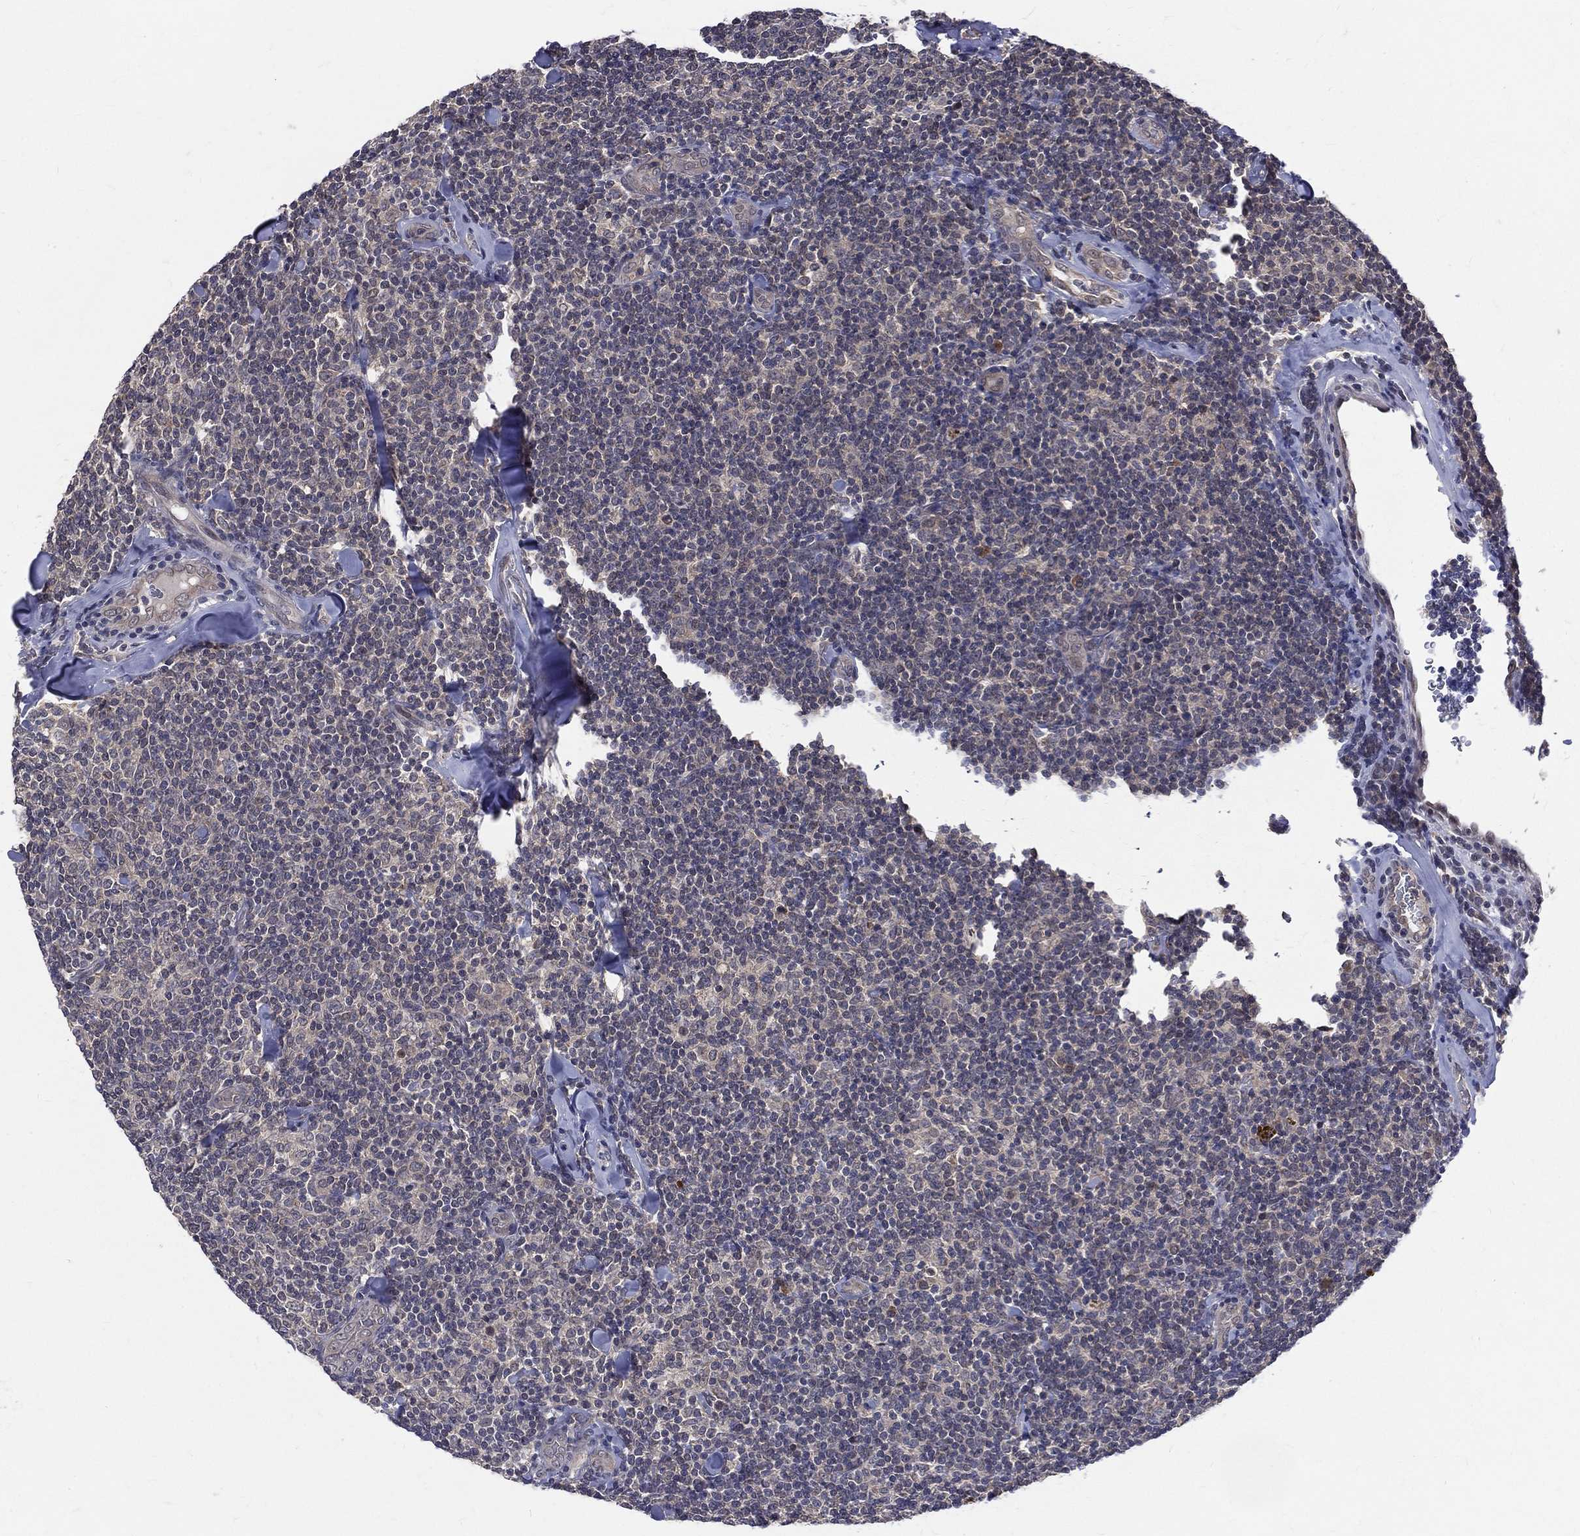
{"staining": {"intensity": "negative", "quantity": "none", "location": "none"}, "tissue": "lymphoma", "cell_type": "Tumor cells", "image_type": "cancer", "snomed": [{"axis": "morphology", "description": "Malignant lymphoma, non-Hodgkin's type, Low grade"}, {"axis": "topography", "description": "Lymph node"}], "caption": "A micrograph of human lymphoma is negative for staining in tumor cells. Brightfield microscopy of IHC stained with DAB (3,3'-diaminobenzidine) (brown) and hematoxylin (blue), captured at high magnification.", "gene": "DLG4", "patient": {"sex": "female", "age": 56}}